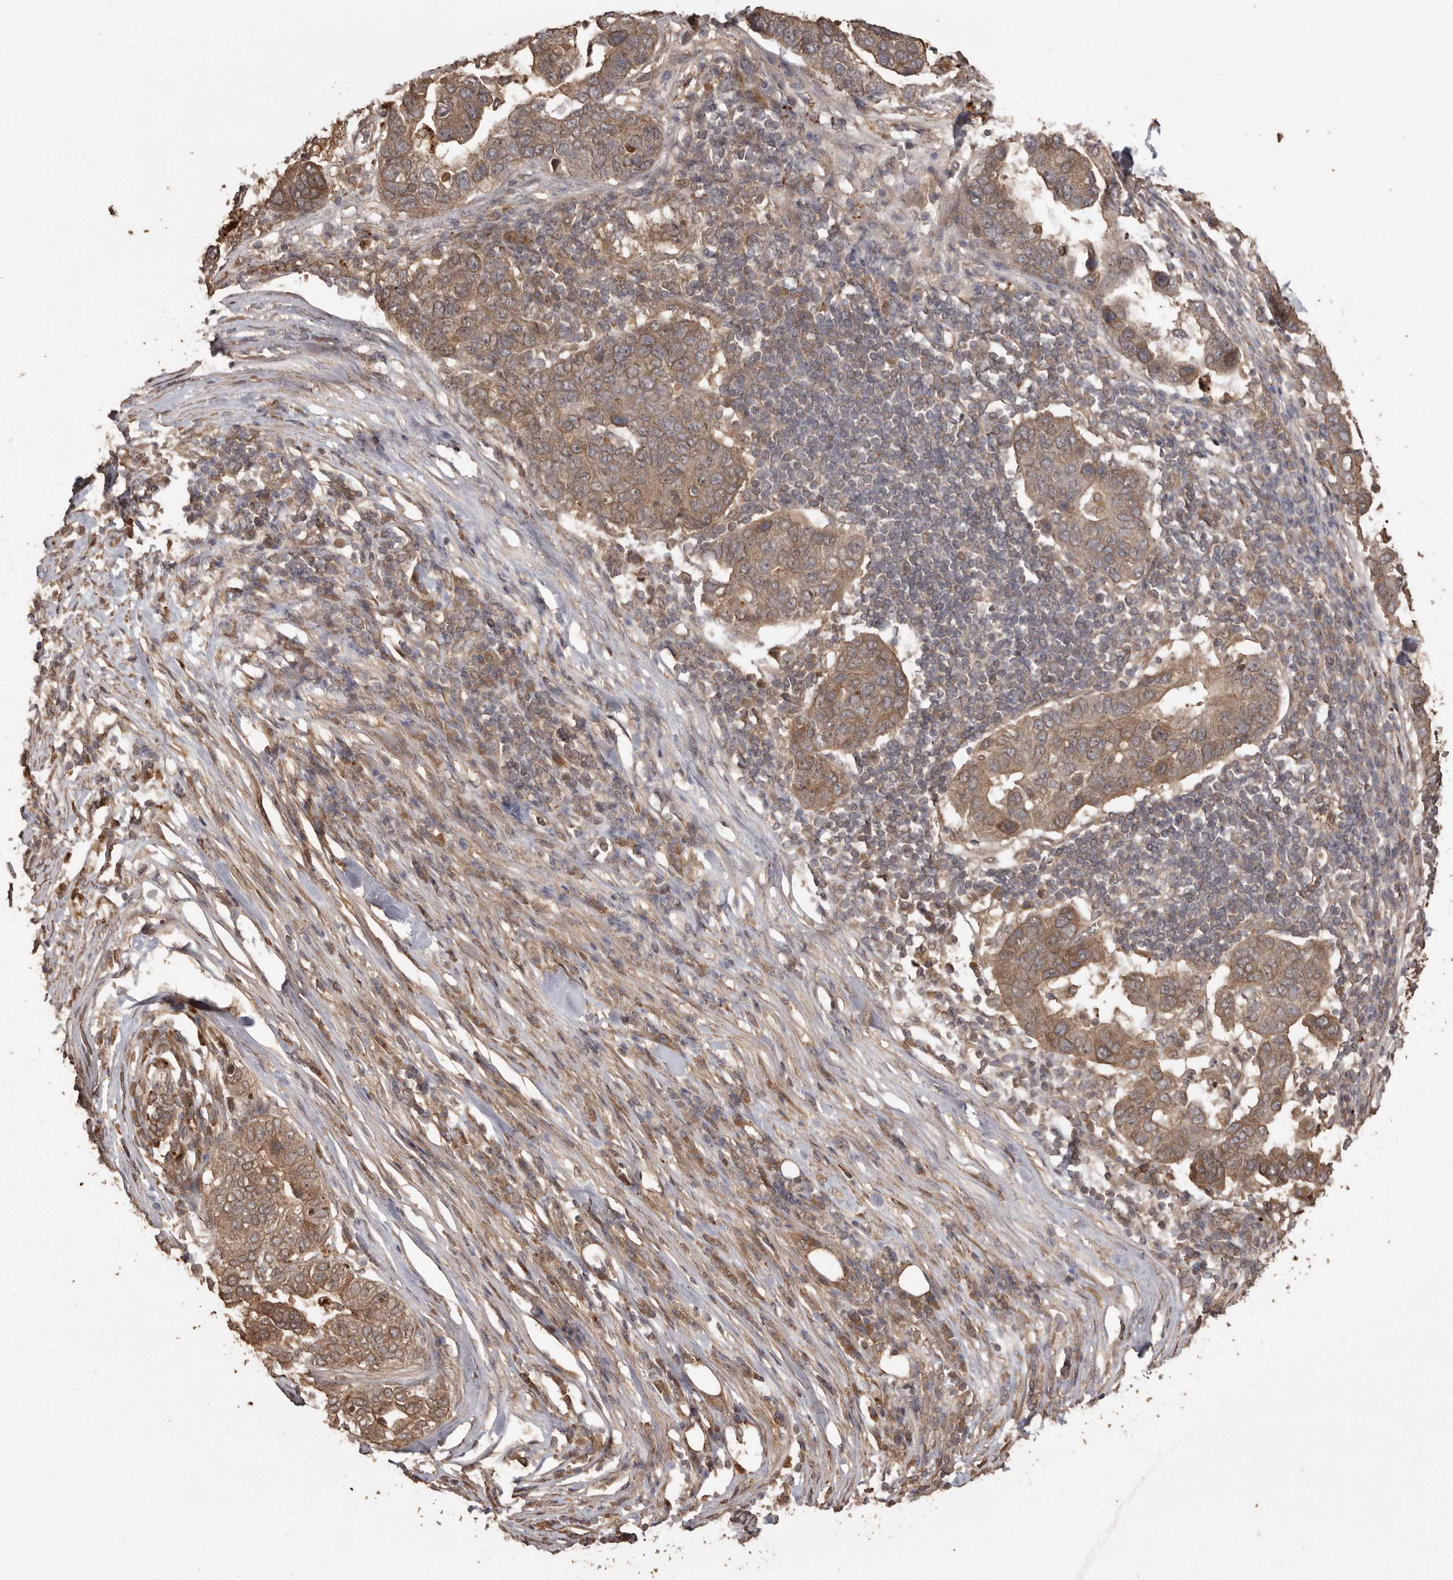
{"staining": {"intensity": "moderate", "quantity": ">75%", "location": "cytoplasmic/membranous"}, "tissue": "pancreatic cancer", "cell_type": "Tumor cells", "image_type": "cancer", "snomed": [{"axis": "morphology", "description": "Adenocarcinoma, NOS"}, {"axis": "topography", "description": "Pancreas"}], "caption": "Immunohistochemistry (DAB) staining of human pancreatic adenocarcinoma exhibits moderate cytoplasmic/membranous protein expression in about >75% of tumor cells.", "gene": "NUP43", "patient": {"sex": "female", "age": 61}}